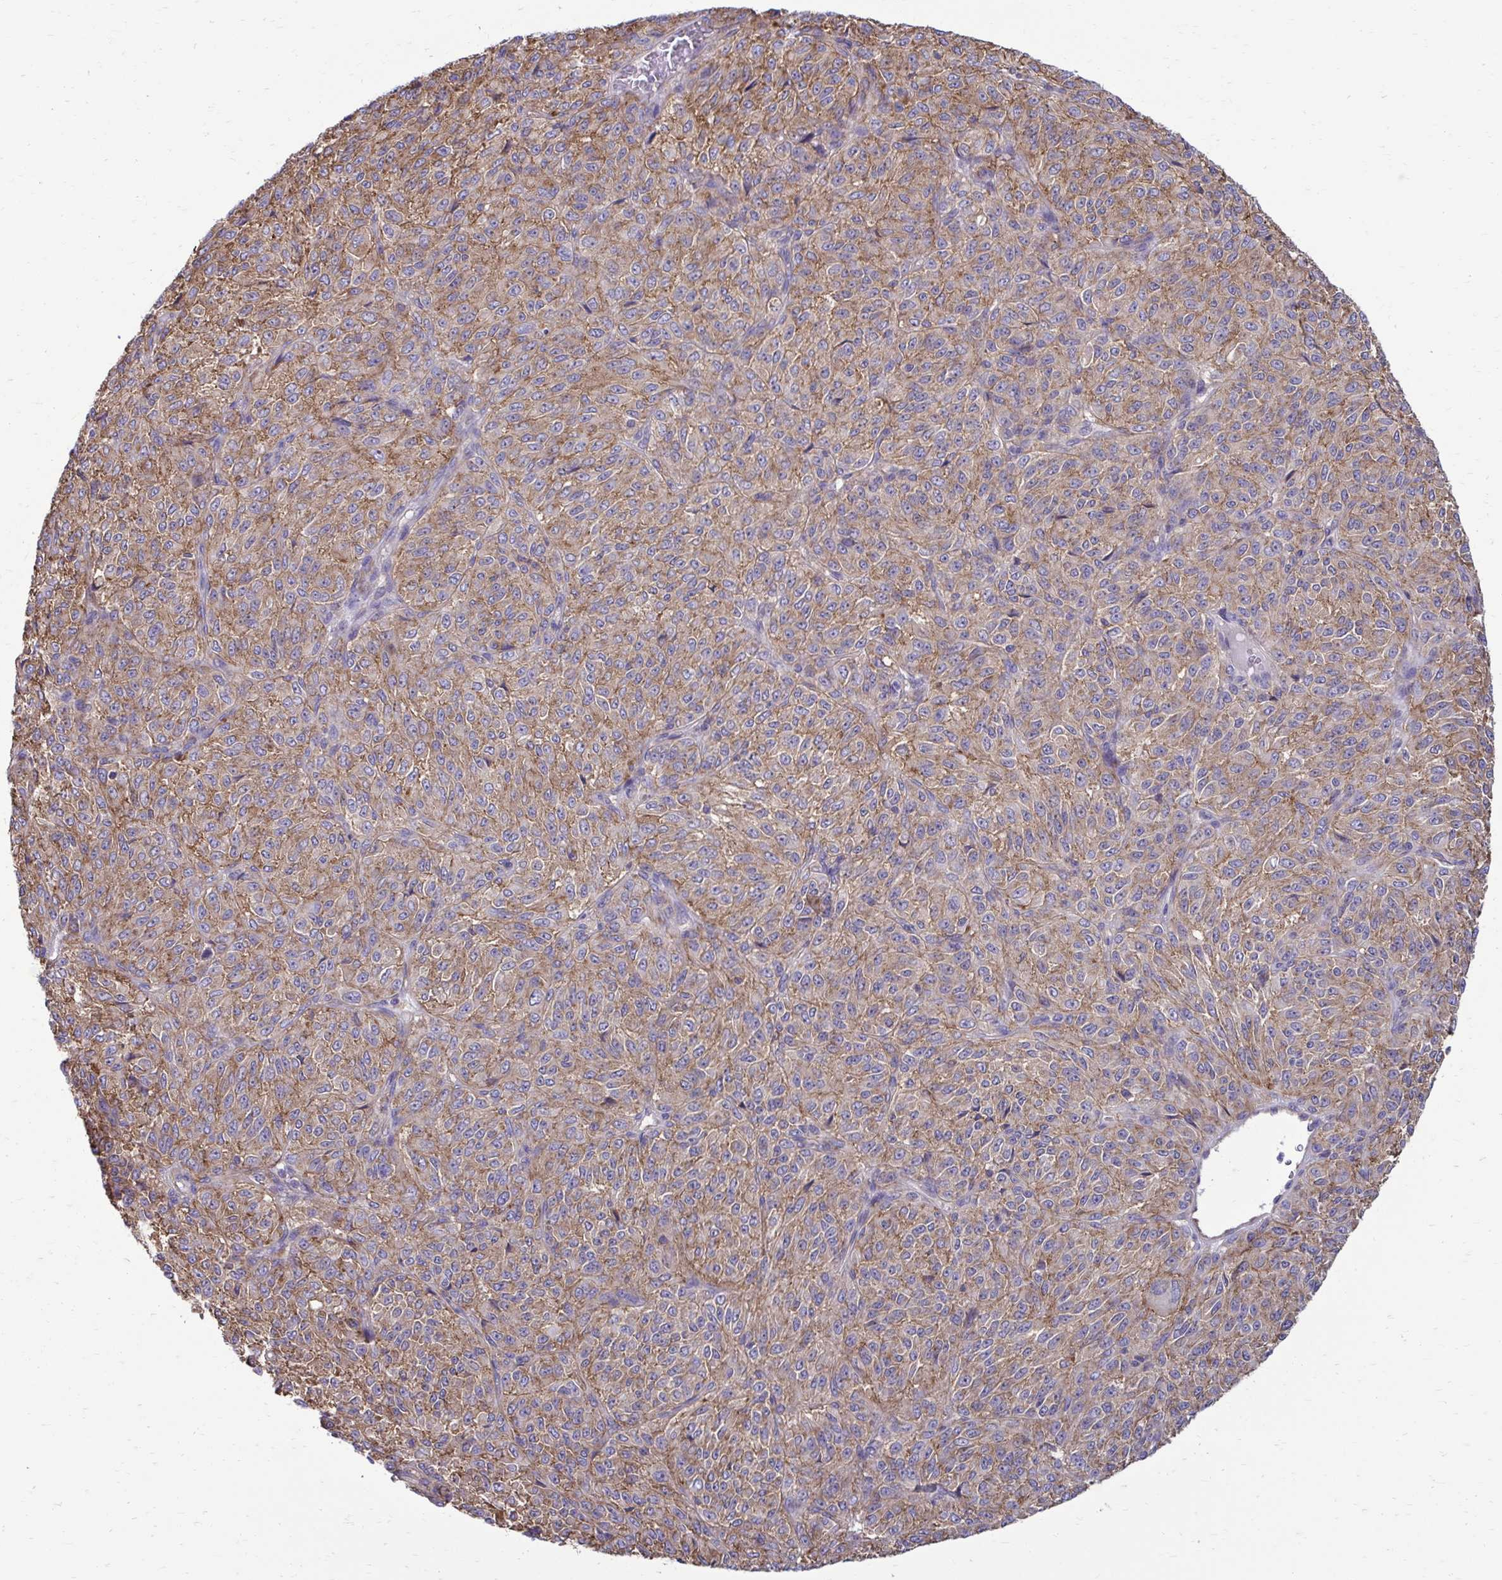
{"staining": {"intensity": "moderate", "quantity": ">75%", "location": "cytoplasmic/membranous"}, "tissue": "melanoma", "cell_type": "Tumor cells", "image_type": "cancer", "snomed": [{"axis": "morphology", "description": "Malignant melanoma, Metastatic site"}, {"axis": "topography", "description": "Brain"}], "caption": "Malignant melanoma (metastatic site) tissue displays moderate cytoplasmic/membranous positivity in about >75% of tumor cells", "gene": "CLTA", "patient": {"sex": "female", "age": 56}}